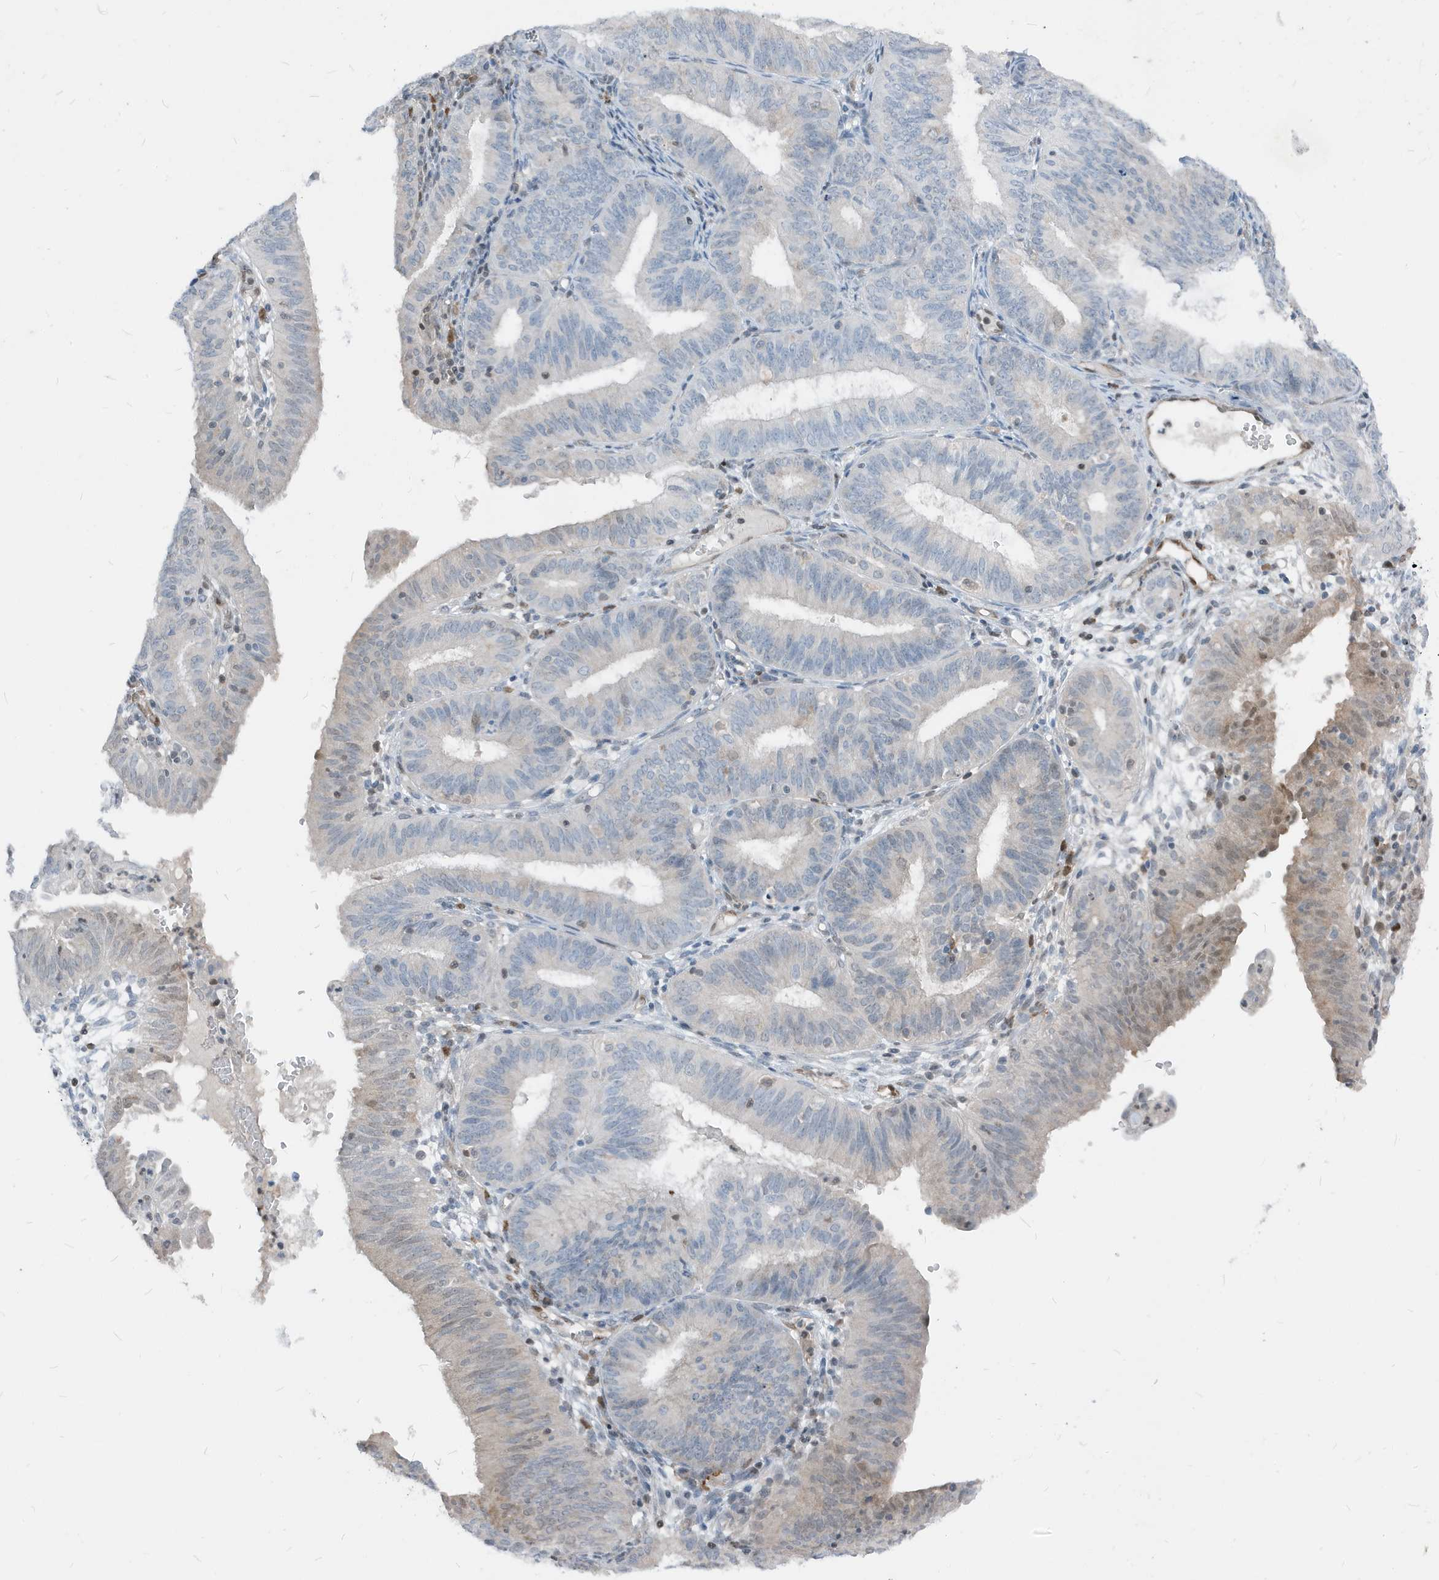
{"staining": {"intensity": "weak", "quantity": "<25%", "location": "cytoplasmic/membranous,nuclear"}, "tissue": "endometrial cancer", "cell_type": "Tumor cells", "image_type": "cancer", "snomed": [{"axis": "morphology", "description": "Adenocarcinoma, NOS"}, {"axis": "topography", "description": "Endometrium"}], "caption": "DAB (3,3'-diaminobenzidine) immunohistochemical staining of endometrial cancer displays no significant staining in tumor cells.", "gene": "NCOA7", "patient": {"sex": "female", "age": 51}}